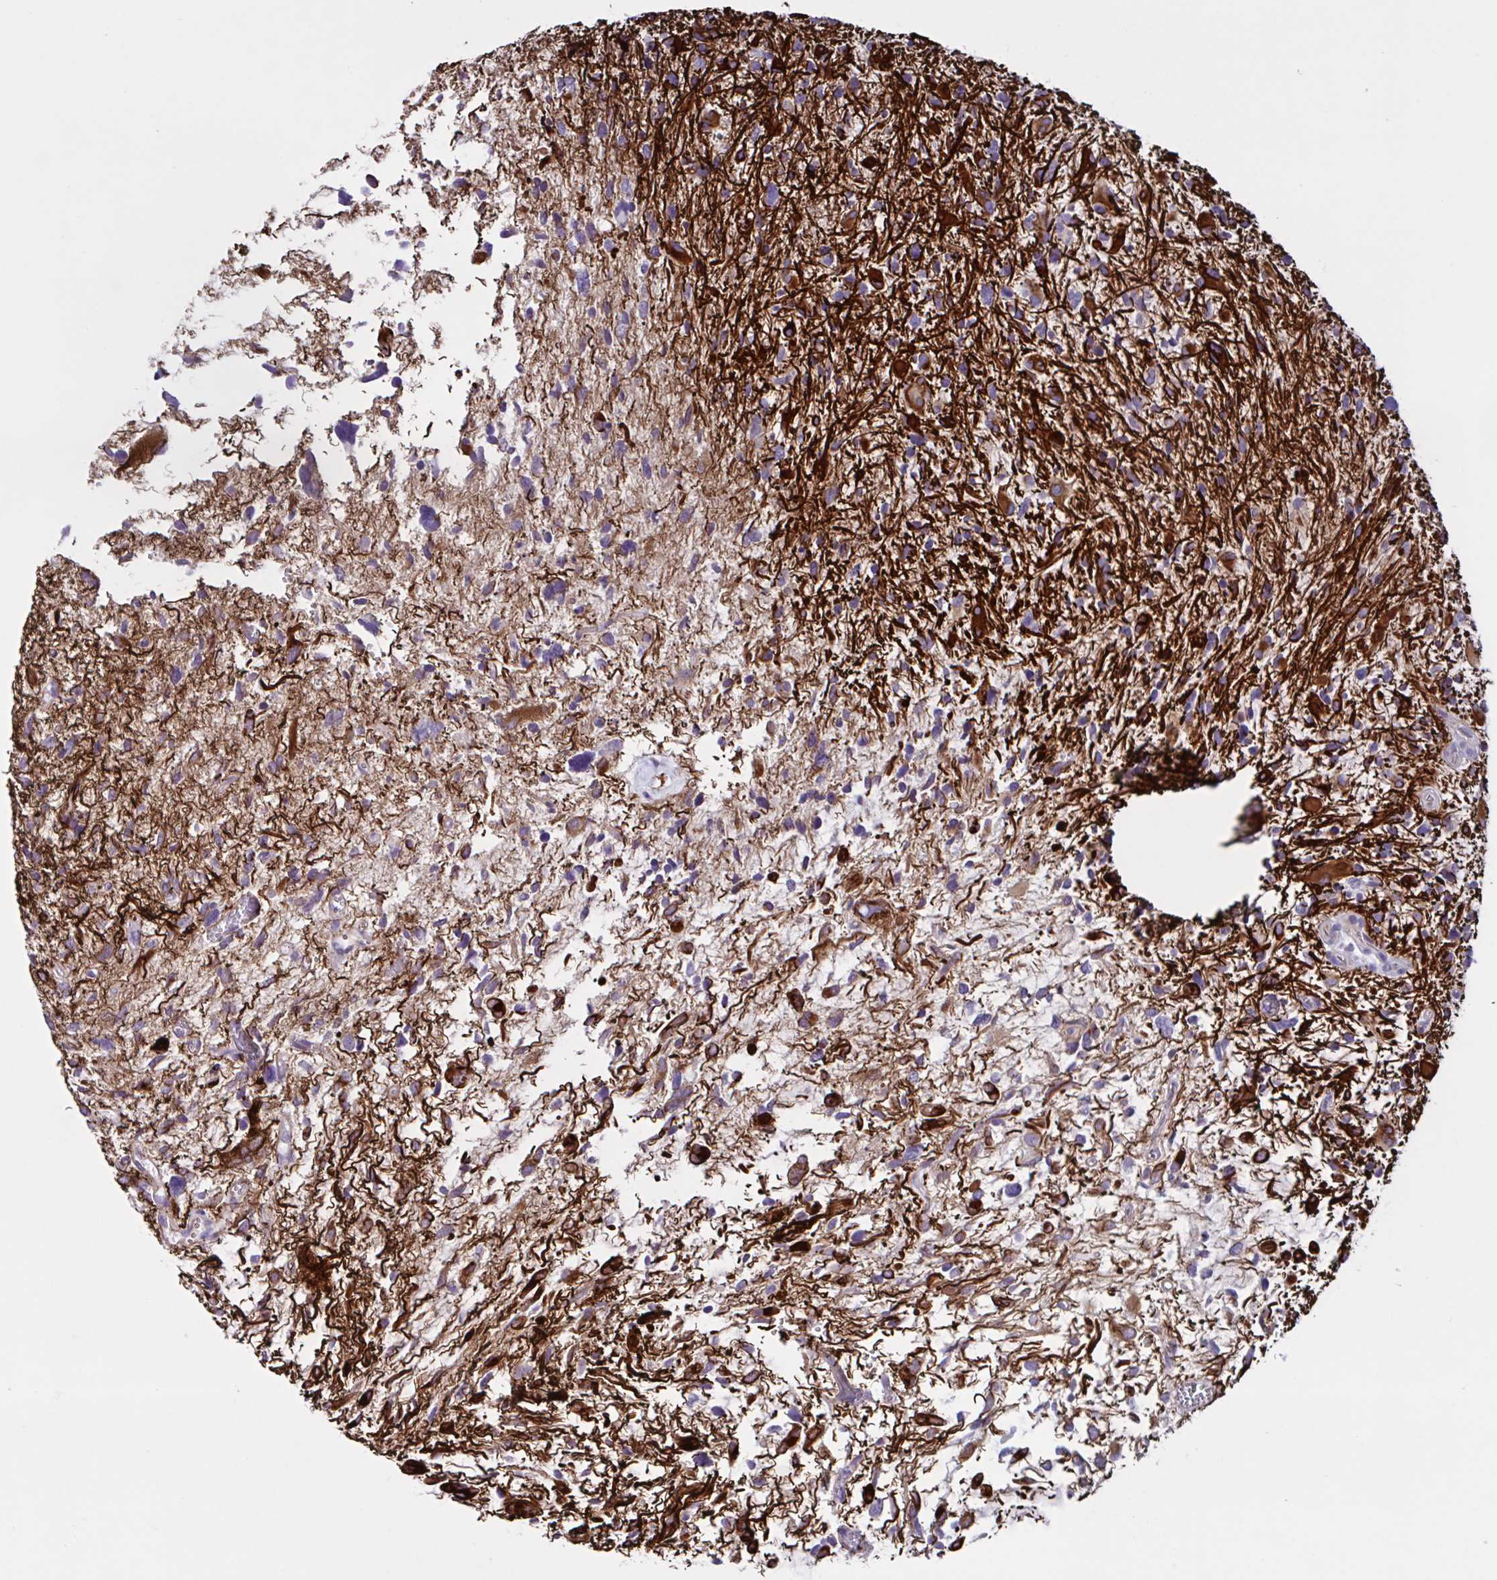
{"staining": {"intensity": "strong", "quantity": "25%-75%", "location": "cytoplasmic/membranous"}, "tissue": "glioma", "cell_type": "Tumor cells", "image_type": "cancer", "snomed": [{"axis": "morphology", "description": "Glioma, malignant, High grade"}, {"axis": "topography", "description": "Brain"}], "caption": "Malignant glioma (high-grade) stained with a brown dye demonstrates strong cytoplasmic/membranous positive staining in approximately 25%-75% of tumor cells.", "gene": "TMEM86B", "patient": {"sex": "female", "age": 11}}